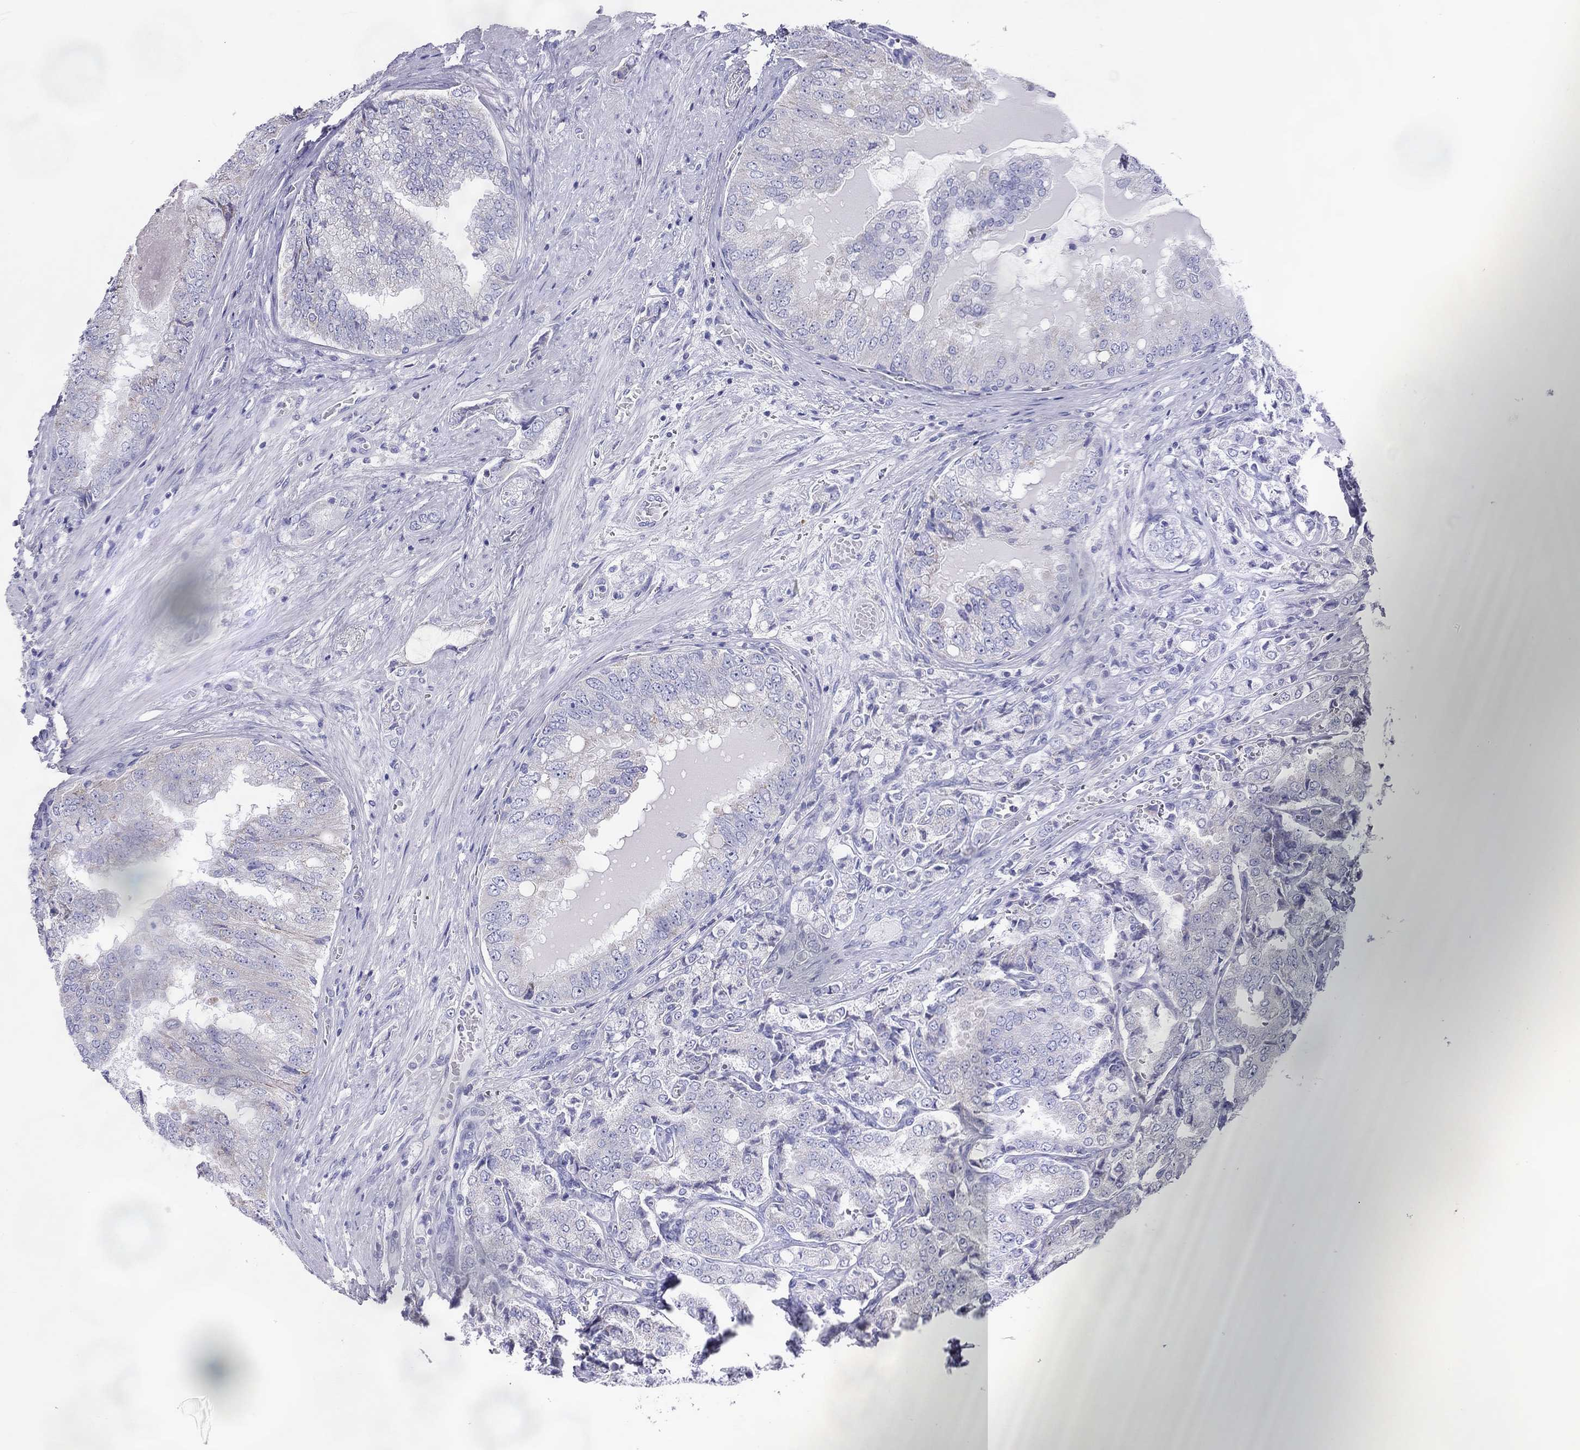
{"staining": {"intensity": "negative", "quantity": "none", "location": "none"}, "tissue": "prostate cancer", "cell_type": "Tumor cells", "image_type": "cancer", "snomed": [{"axis": "morphology", "description": "Adenocarcinoma, NOS"}, {"axis": "topography", "description": "Prostate"}], "caption": "Photomicrograph shows no significant protein staining in tumor cells of prostate adenocarcinoma.", "gene": "DPY19L2", "patient": {"sex": "male", "age": 65}}